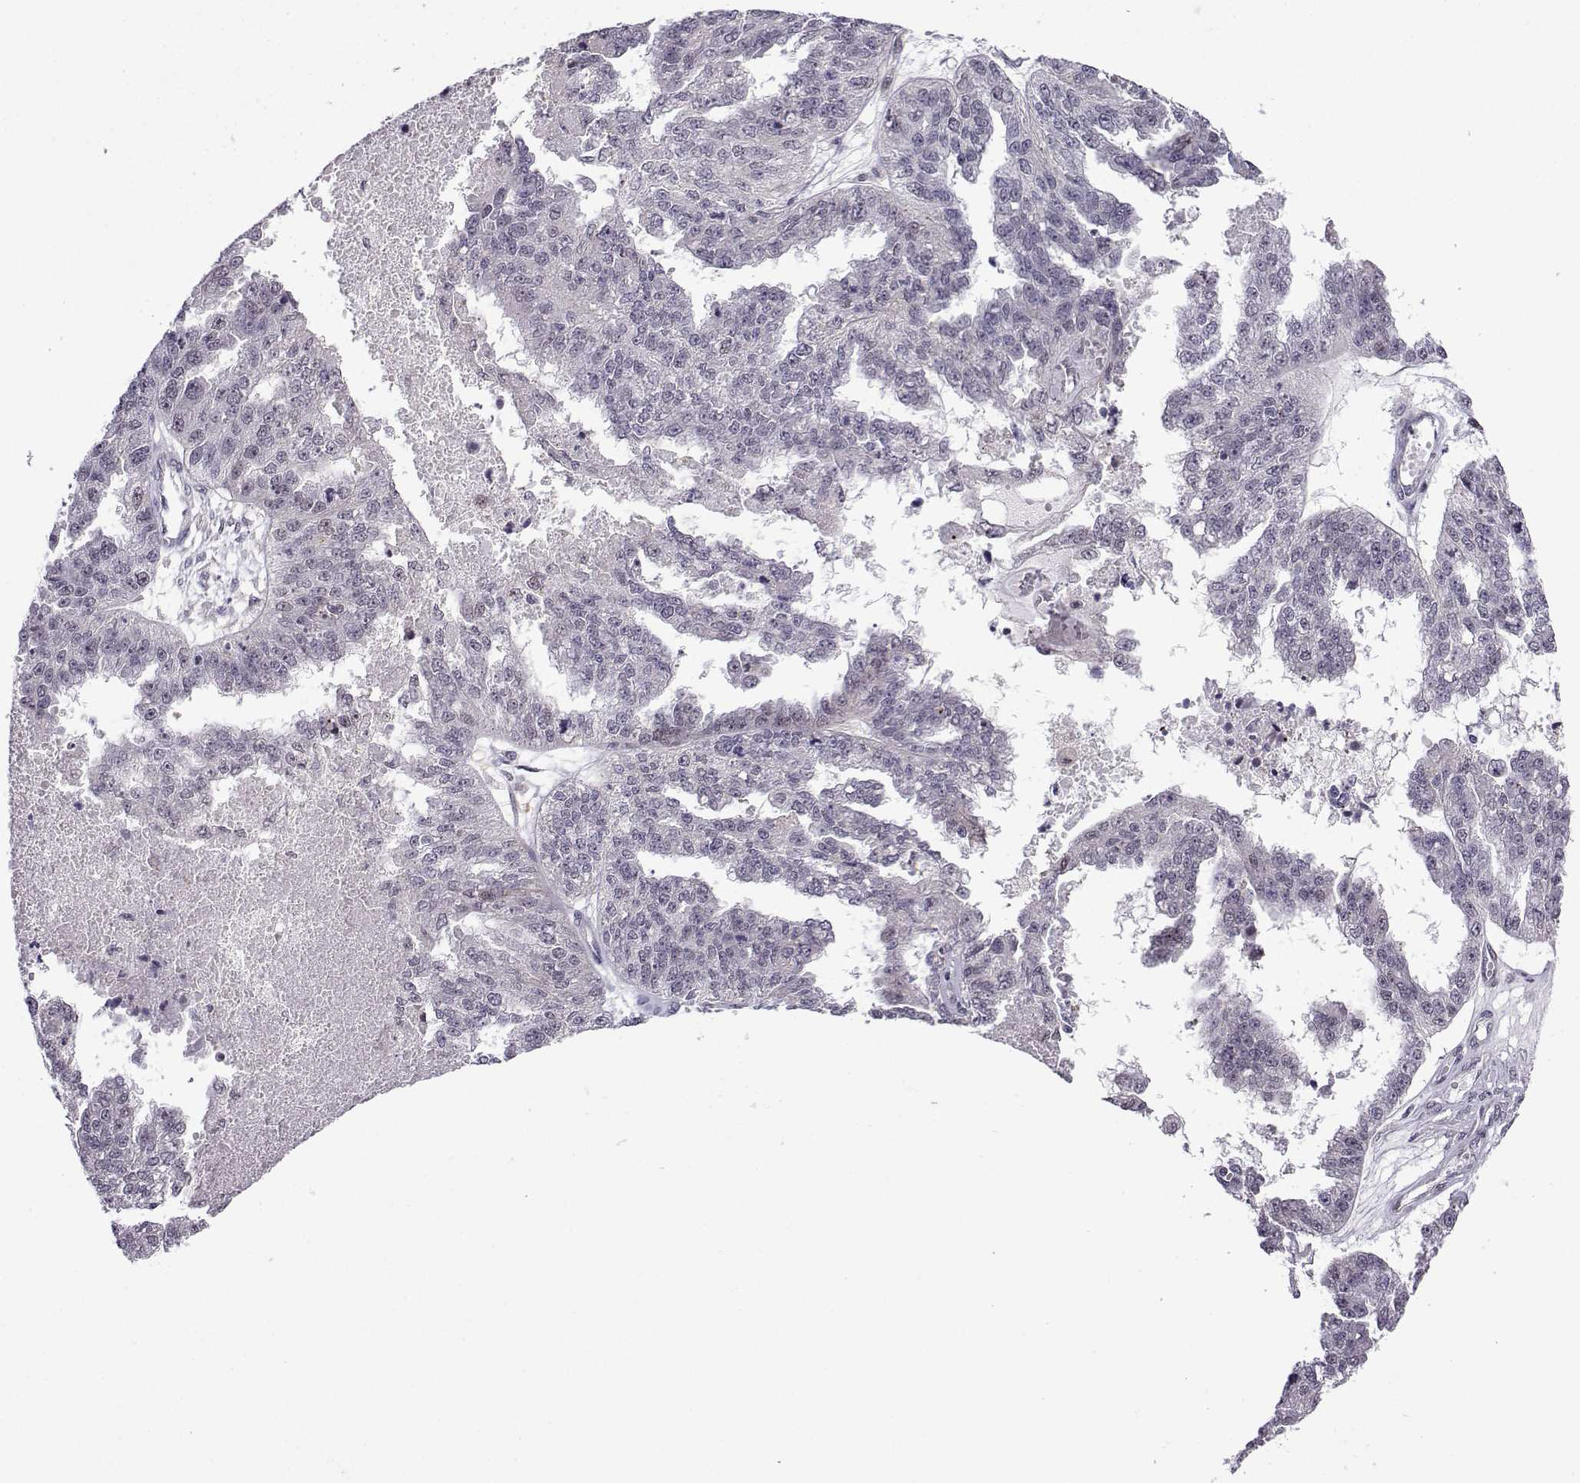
{"staining": {"intensity": "negative", "quantity": "none", "location": "none"}, "tissue": "ovarian cancer", "cell_type": "Tumor cells", "image_type": "cancer", "snomed": [{"axis": "morphology", "description": "Cystadenocarcinoma, serous, NOS"}, {"axis": "topography", "description": "Ovary"}], "caption": "High power microscopy micrograph of an IHC photomicrograph of serous cystadenocarcinoma (ovarian), revealing no significant expression in tumor cells.", "gene": "FGF3", "patient": {"sex": "female", "age": 58}}